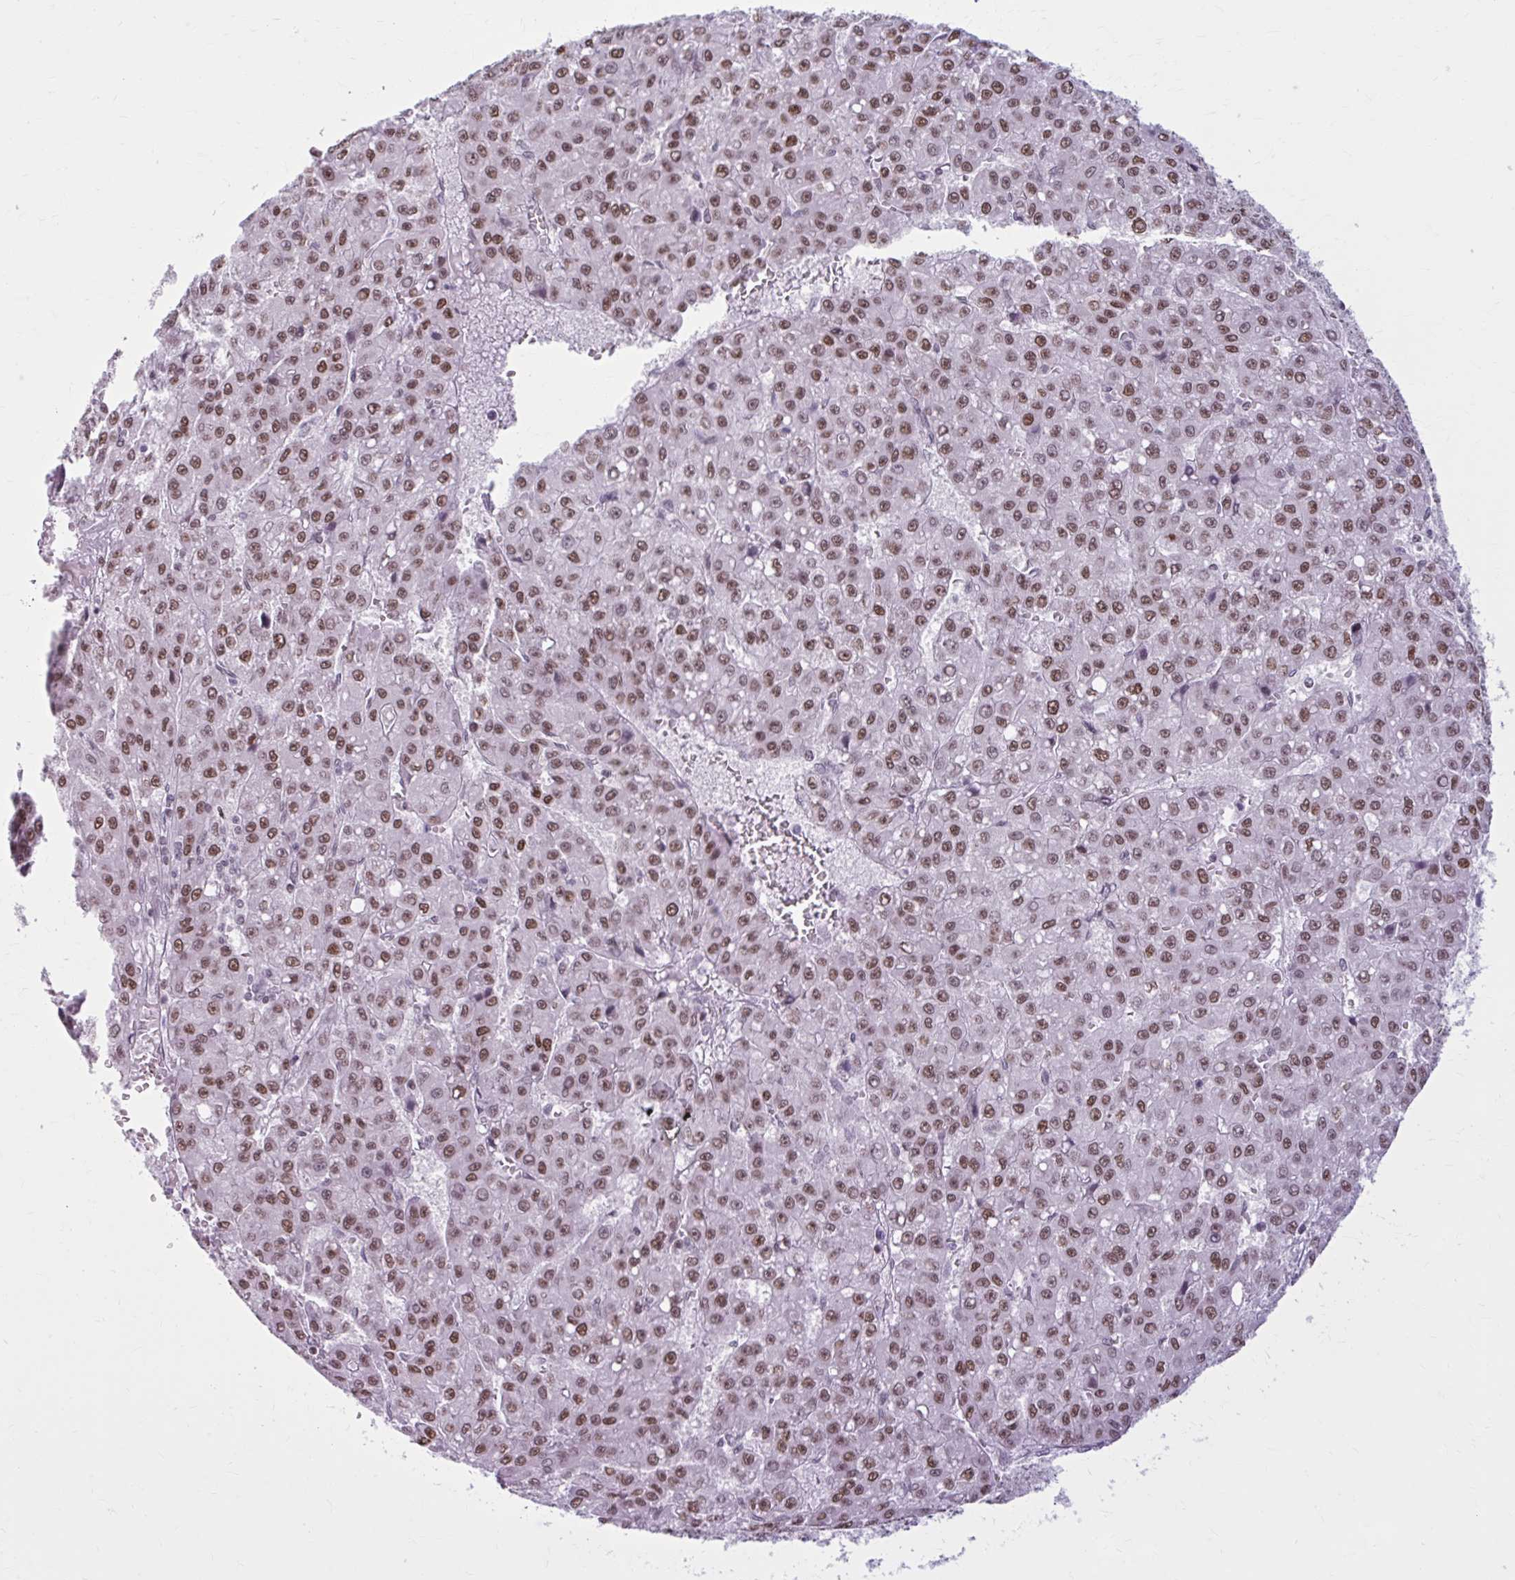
{"staining": {"intensity": "moderate", "quantity": ">75%", "location": "nuclear"}, "tissue": "liver cancer", "cell_type": "Tumor cells", "image_type": "cancer", "snomed": [{"axis": "morphology", "description": "Carcinoma, Hepatocellular, NOS"}, {"axis": "topography", "description": "Liver"}], "caption": "Liver cancer stained for a protein displays moderate nuclear positivity in tumor cells.", "gene": "PABIR1", "patient": {"sex": "male", "age": 70}}